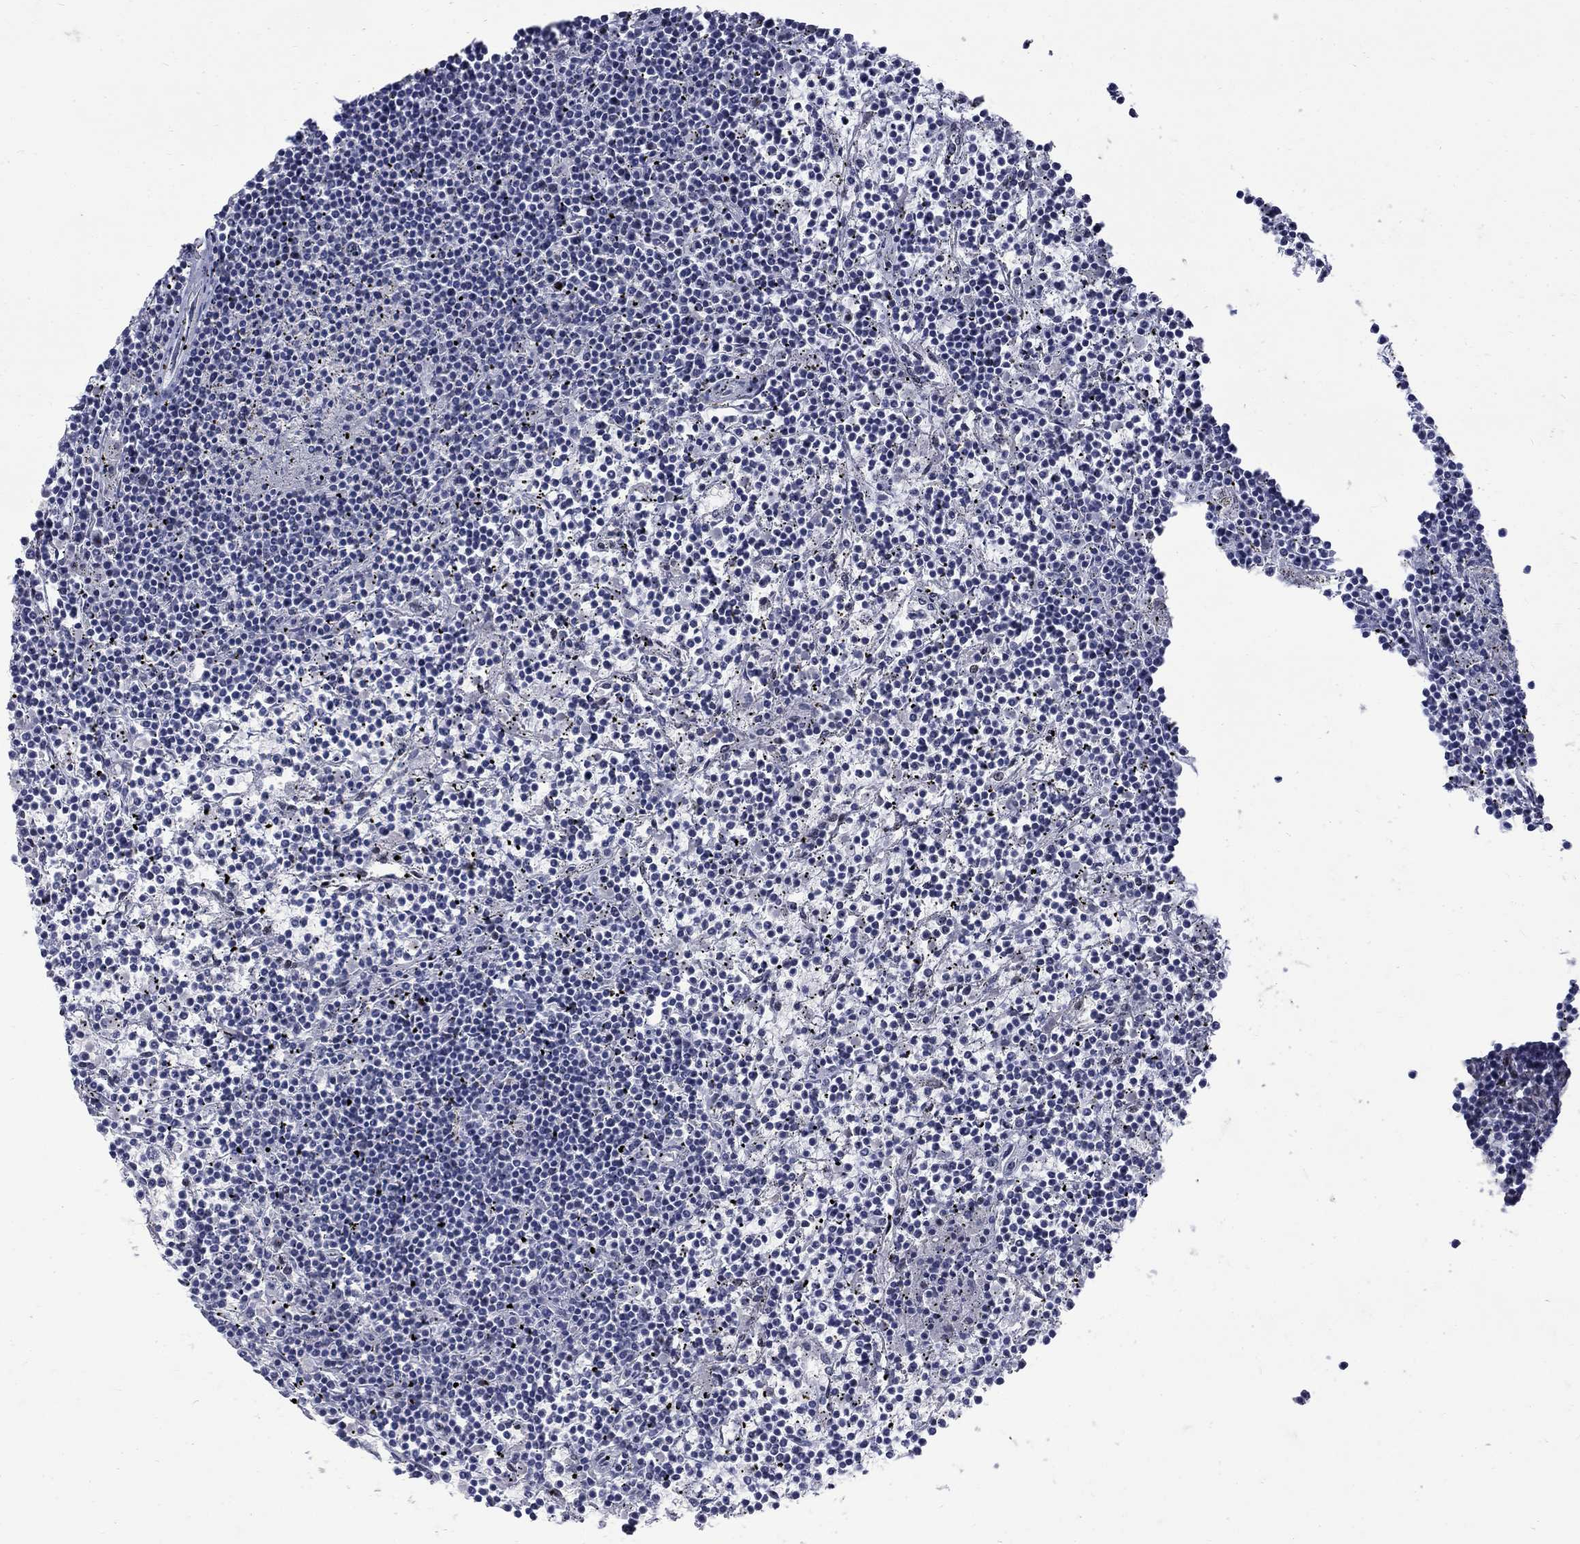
{"staining": {"intensity": "negative", "quantity": "none", "location": "none"}, "tissue": "lymphoma", "cell_type": "Tumor cells", "image_type": "cancer", "snomed": [{"axis": "morphology", "description": "Malignant lymphoma, non-Hodgkin's type, Low grade"}, {"axis": "topography", "description": "Spleen"}], "caption": "This is a micrograph of IHC staining of malignant lymphoma, non-Hodgkin's type (low-grade), which shows no staining in tumor cells.", "gene": "CTNND2", "patient": {"sex": "female", "age": 19}}